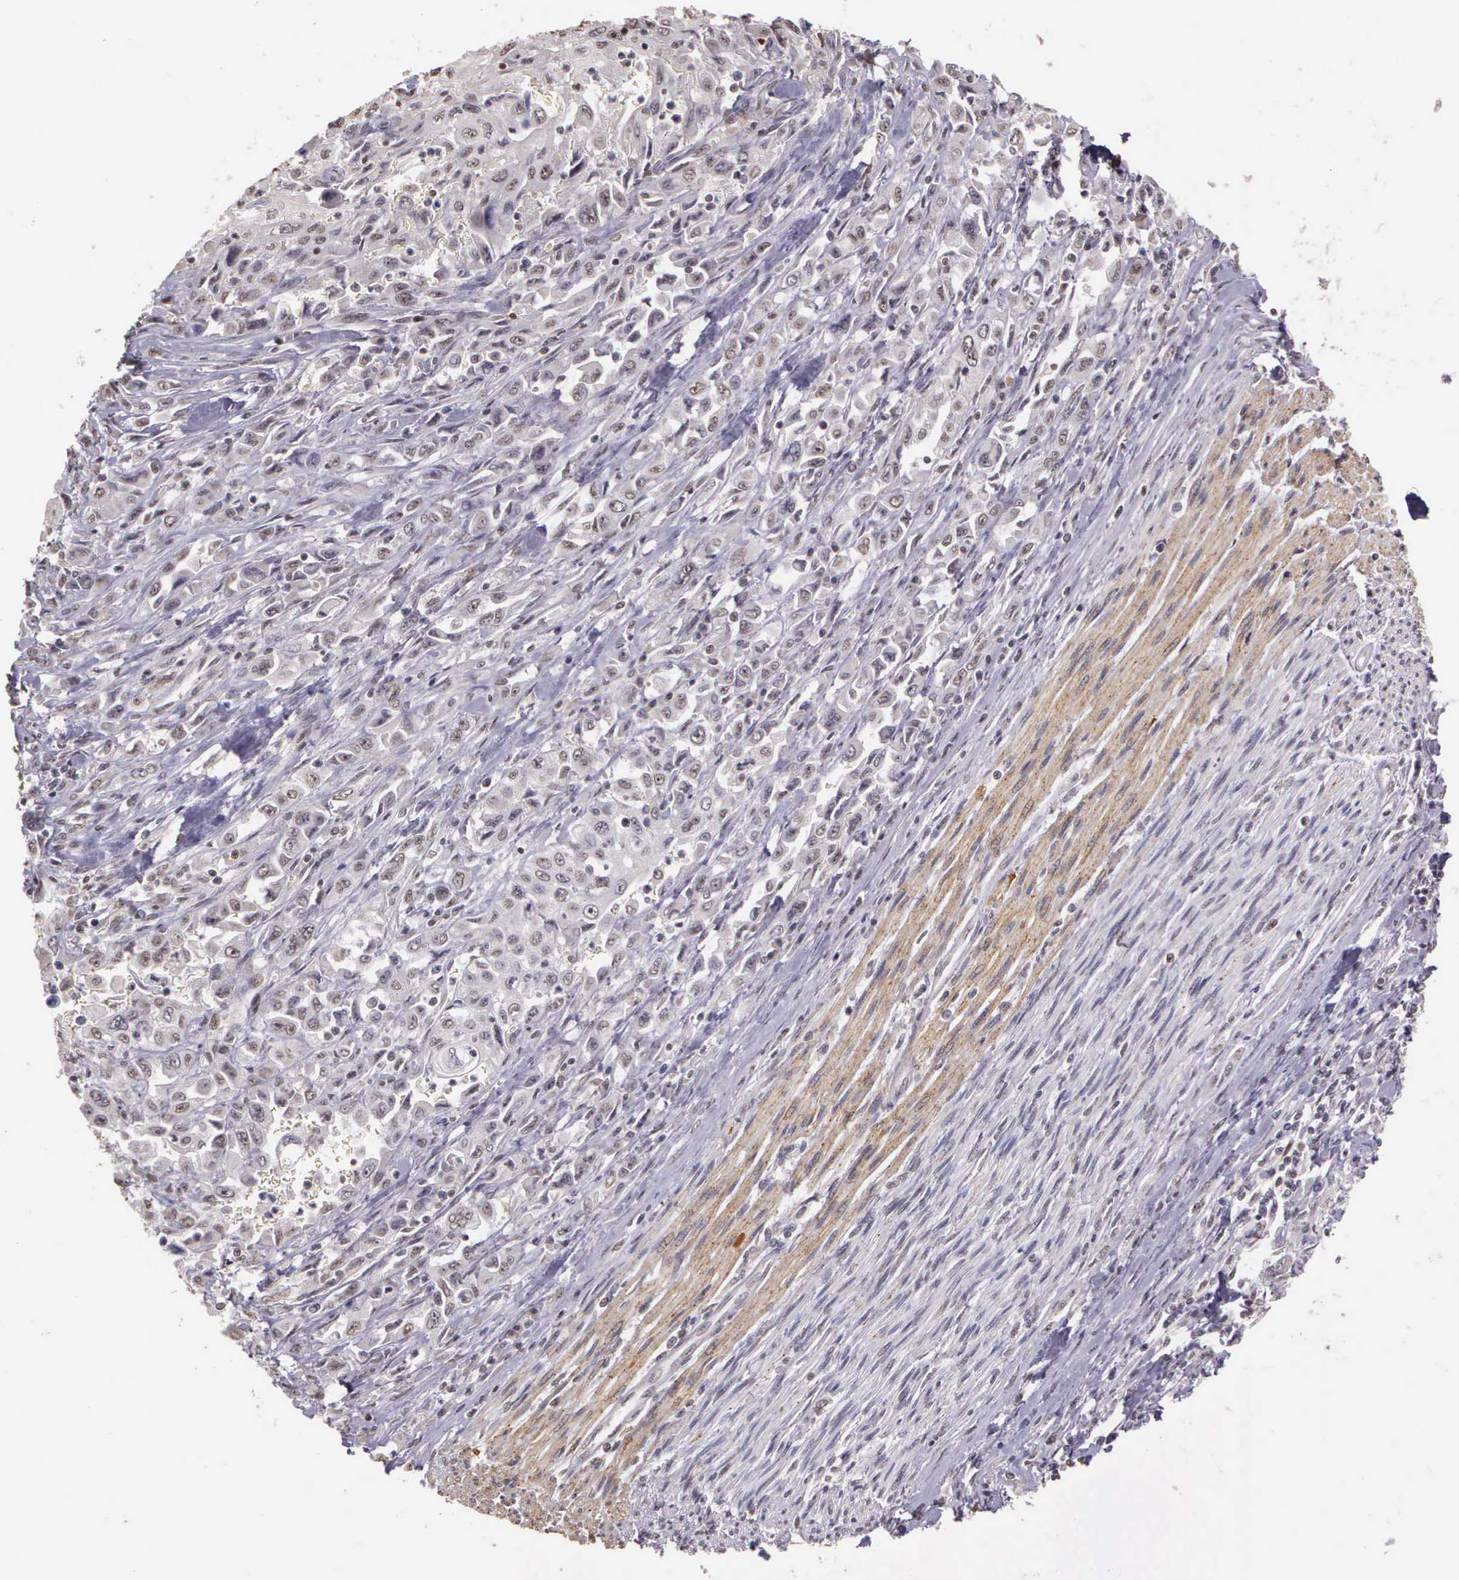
{"staining": {"intensity": "negative", "quantity": "none", "location": "none"}, "tissue": "pancreatic cancer", "cell_type": "Tumor cells", "image_type": "cancer", "snomed": [{"axis": "morphology", "description": "Adenocarcinoma, NOS"}, {"axis": "topography", "description": "Pancreas"}], "caption": "Protein analysis of pancreatic cancer reveals no significant expression in tumor cells. (DAB (3,3'-diaminobenzidine) immunohistochemistry, high magnification).", "gene": "ARMCX5", "patient": {"sex": "male", "age": 70}}